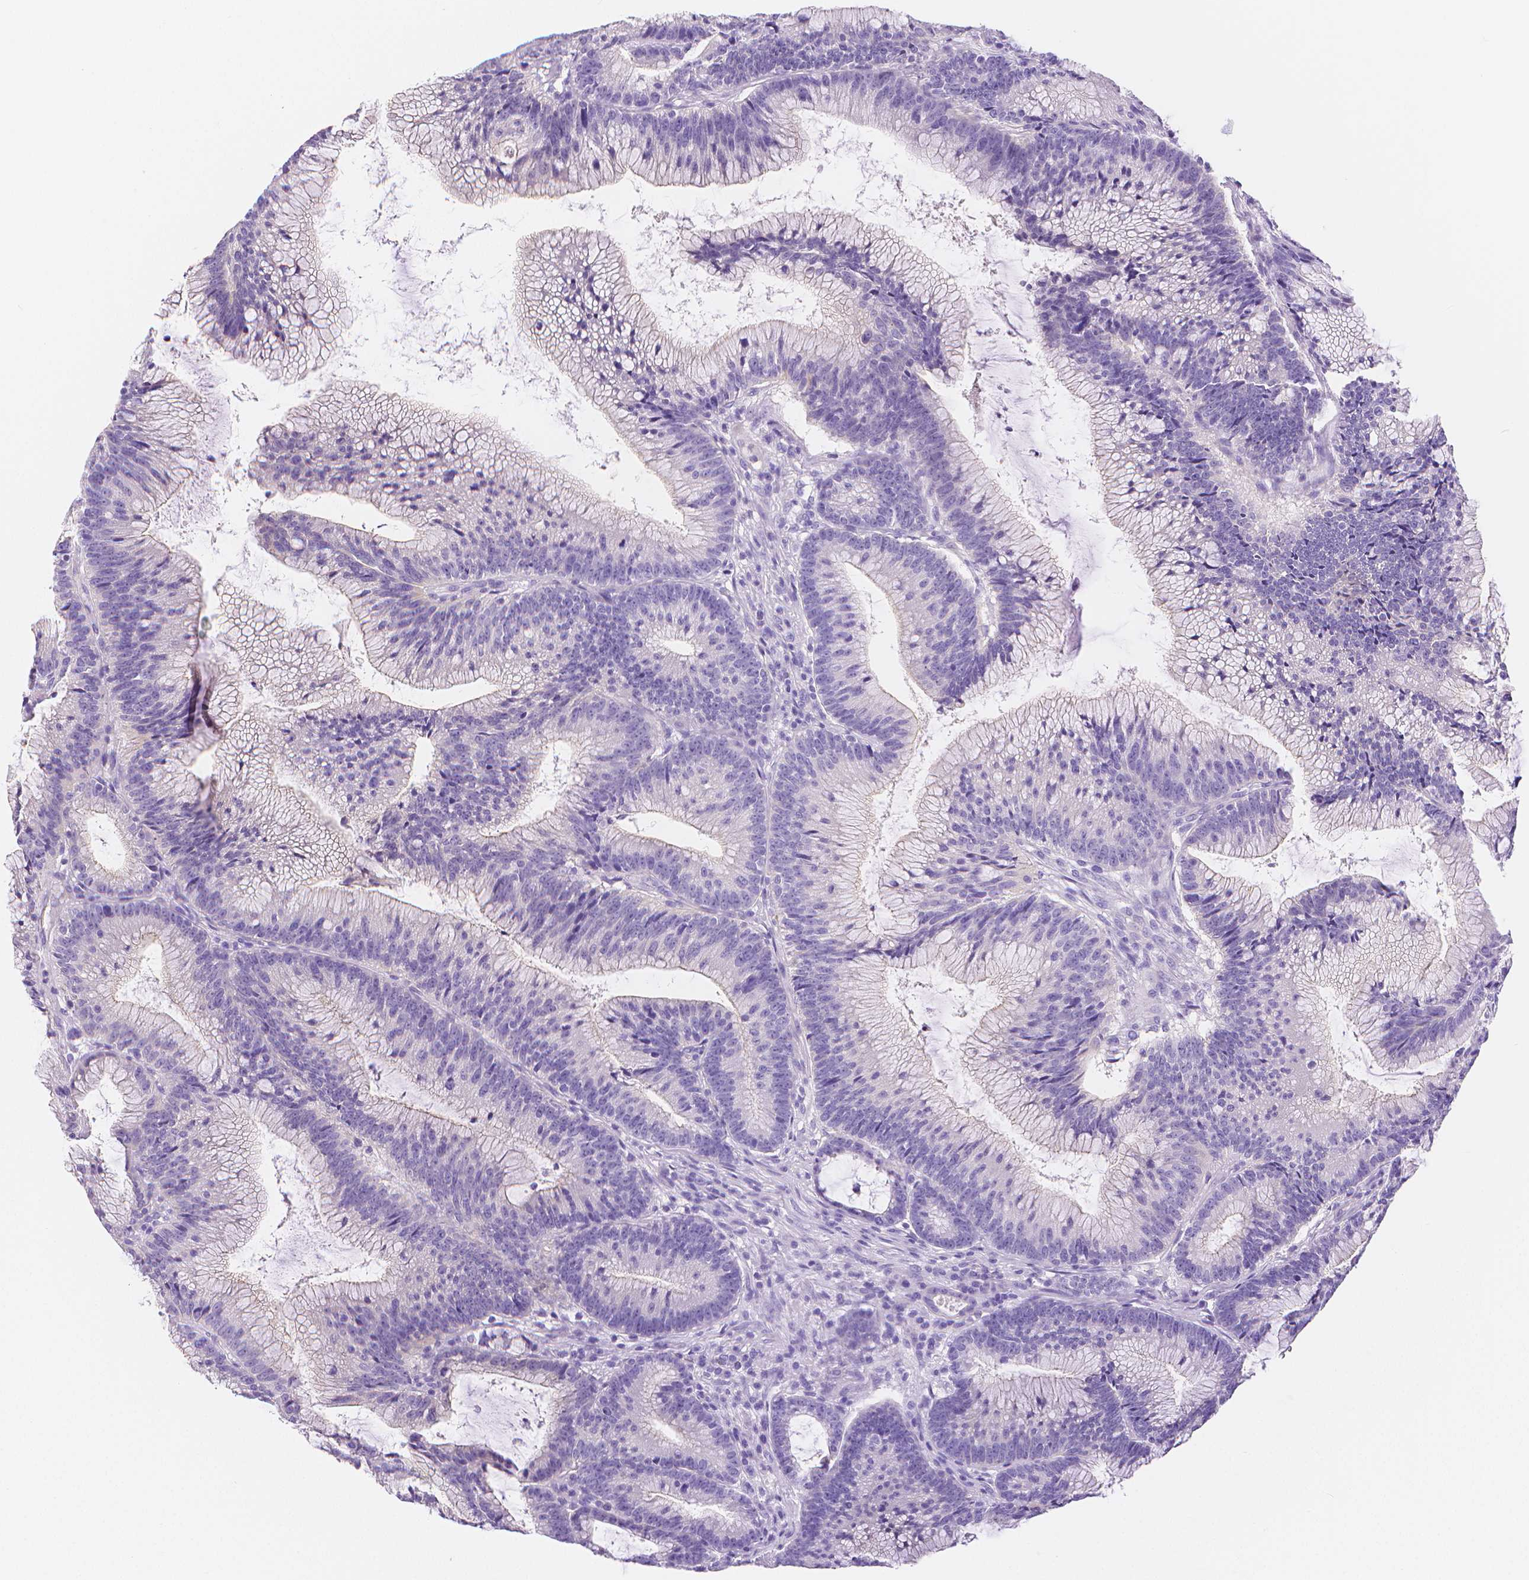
{"staining": {"intensity": "moderate", "quantity": "<25%", "location": "cytoplasmic/membranous"}, "tissue": "colorectal cancer", "cell_type": "Tumor cells", "image_type": "cancer", "snomed": [{"axis": "morphology", "description": "Adenocarcinoma, NOS"}, {"axis": "topography", "description": "Colon"}], "caption": "Human colorectal adenocarcinoma stained with a brown dye reveals moderate cytoplasmic/membranous positive expression in approximately <25% of tumor cells.", "gene": "SLC27A5", "patient": {"sex": "female", "age": 78}}